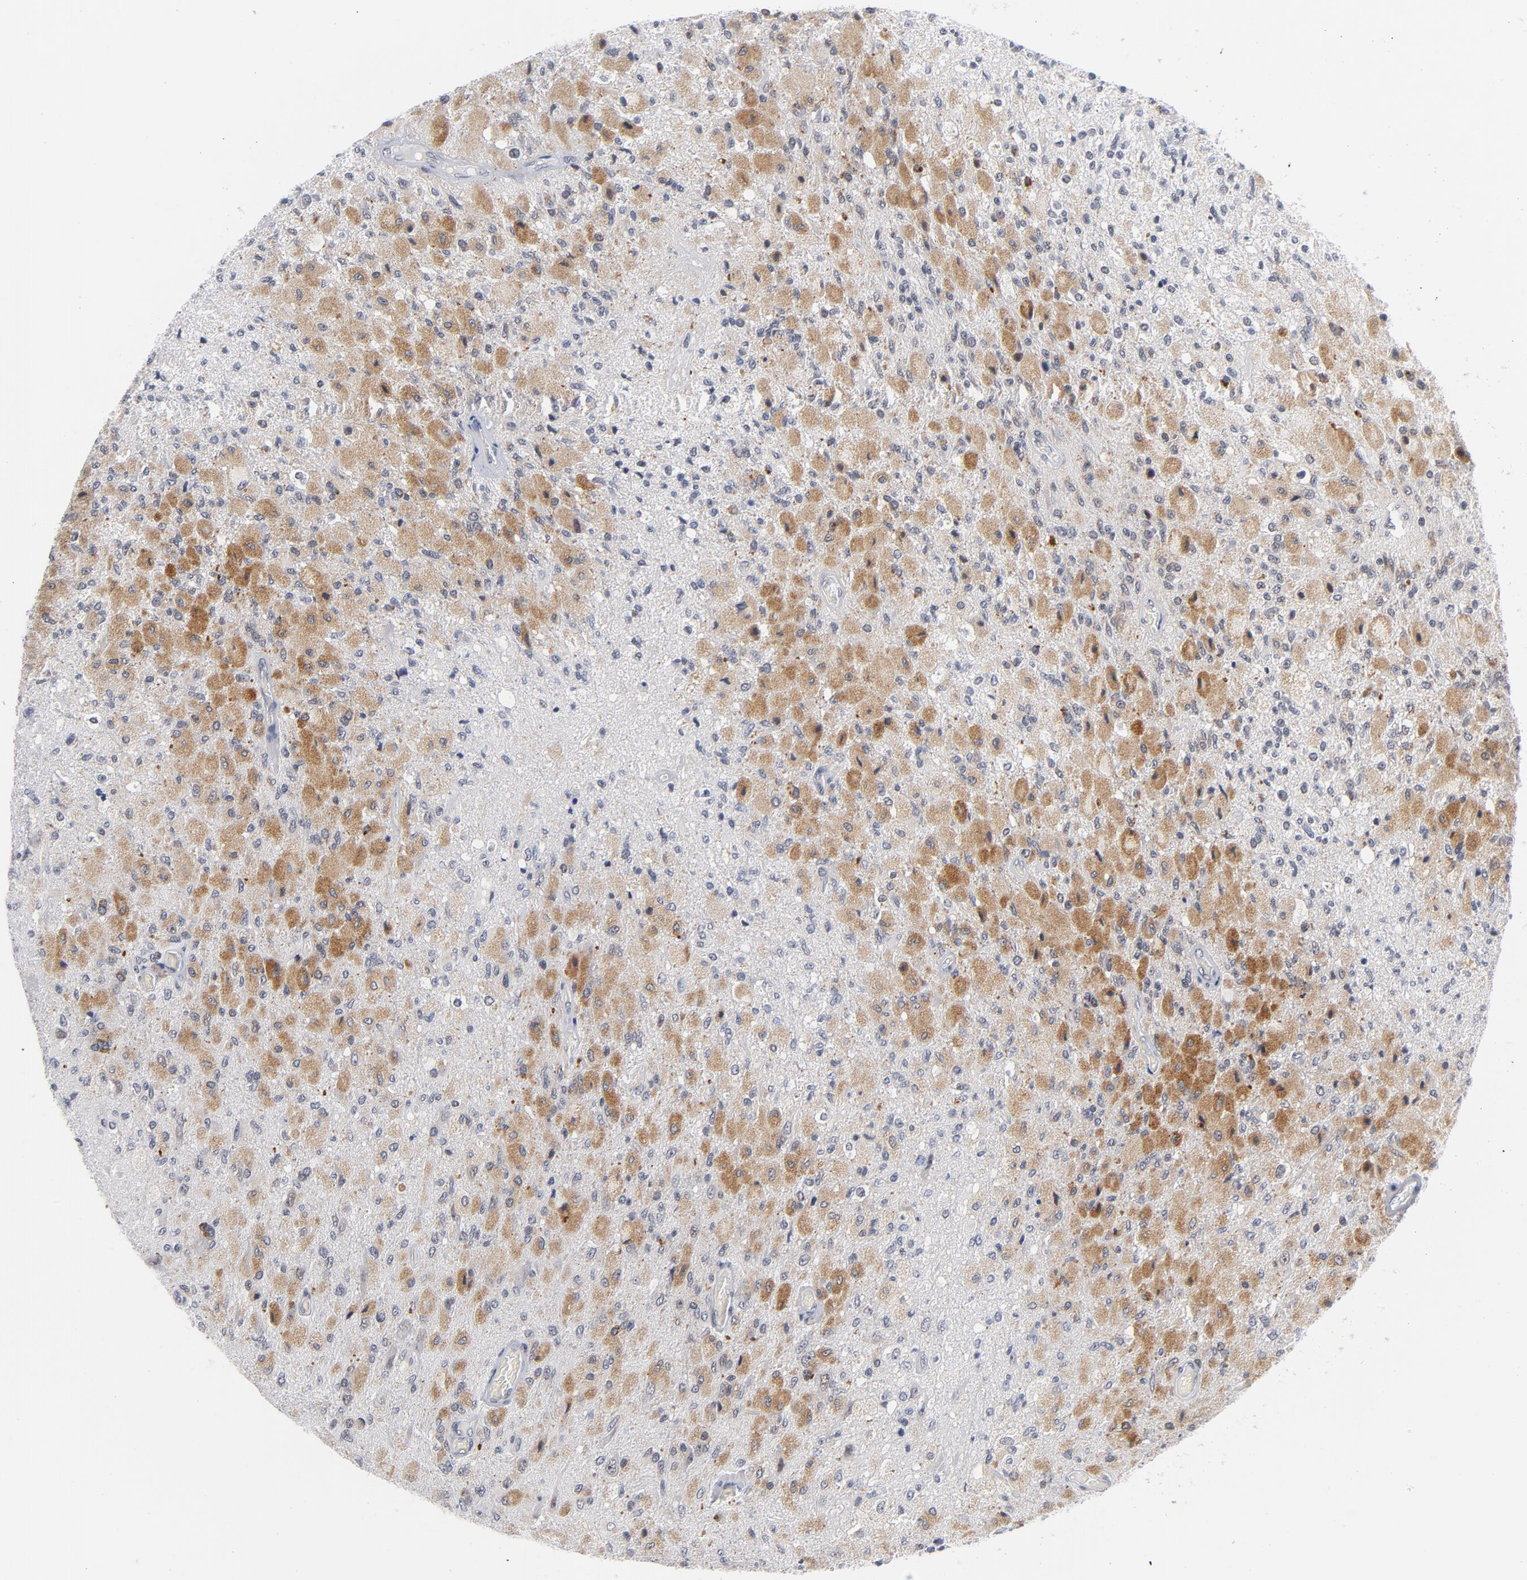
{"staining": {"intensity": "moderate", "quantity": "25%-75%", "location": "cytoplasmic/membranous"}, "tissue": "glioma", "cell_type": "Tumor cells", "image_type": "cancer", "snomed": [{"axis": "morphology", "description": "Normal tissue, NOS"}, {"axis": "morphology", "description": "Glioma, malignant, High grade"}, {"axis": "topography", "description": "Cerebral cortex"}], "caption": "Glioma was stained to show a protein in brown. There is medium levels of moderate cytoplasmic/membranous positivity in approximately 25%-75% of tumor cells.", "gene": "BAP1", "patient": {"sex": "male", "age": 77}}